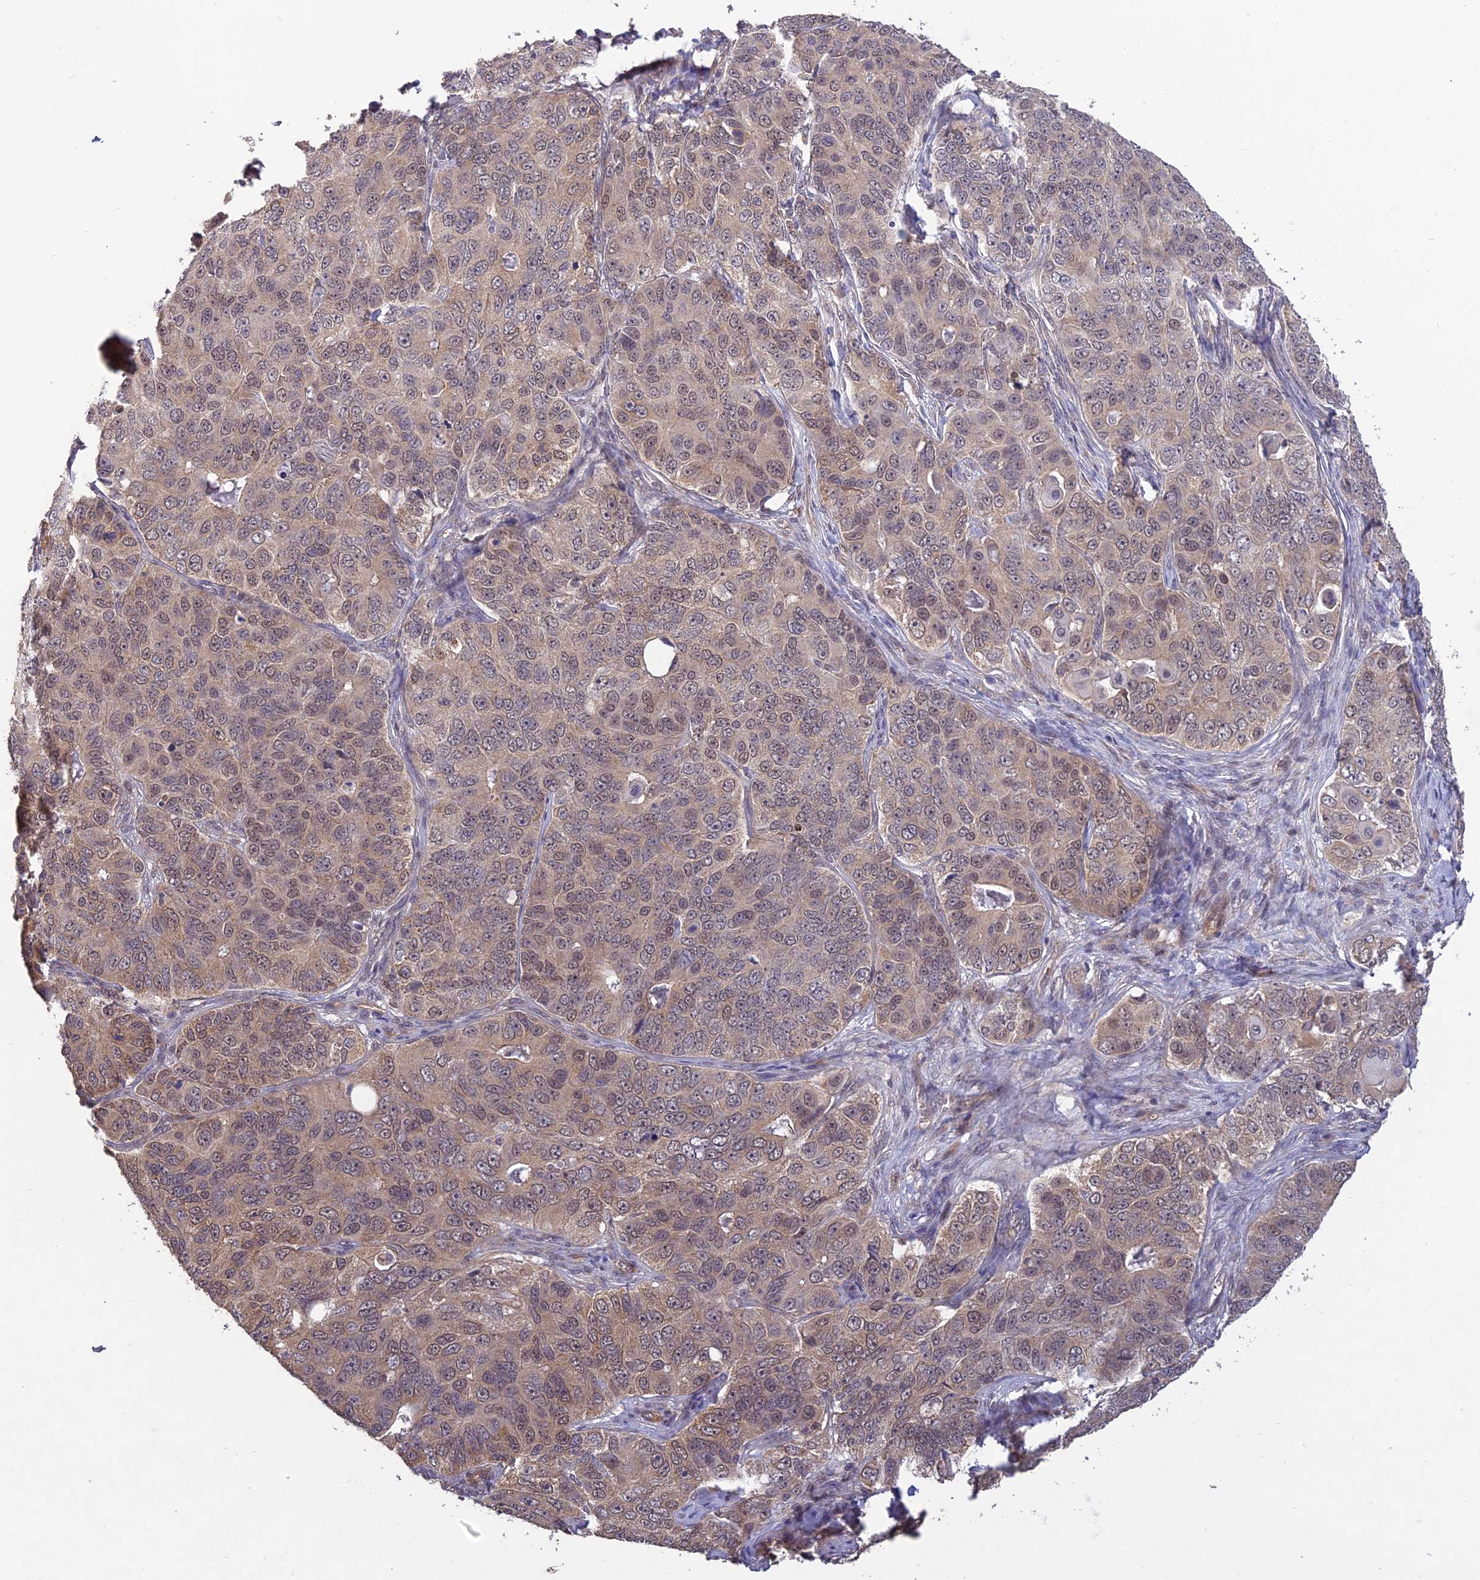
{"staining": {"intensity": "weak", "quantity": "25%-75%", "location": "cytoplasmic/membranous,nuclear"}, "tissue": "ovarian cancer", "cell_type": "Tumor cells", "image_type": "cancer", "snomed": [{"axis": "morphology", "description": "Carcinoma, endometroid"}, {"axis": "topography", "description": "Ovary"}], "caption": "Tumor cells demonstrate low levels of weak cytoplasmic/membranous and nuclear positivity in approximately 25%-75% of cells in ovarian cancer (endometroid carcinoma).", "gene": "PAGR1", "patient": {"sex": "female", "age": 51}}